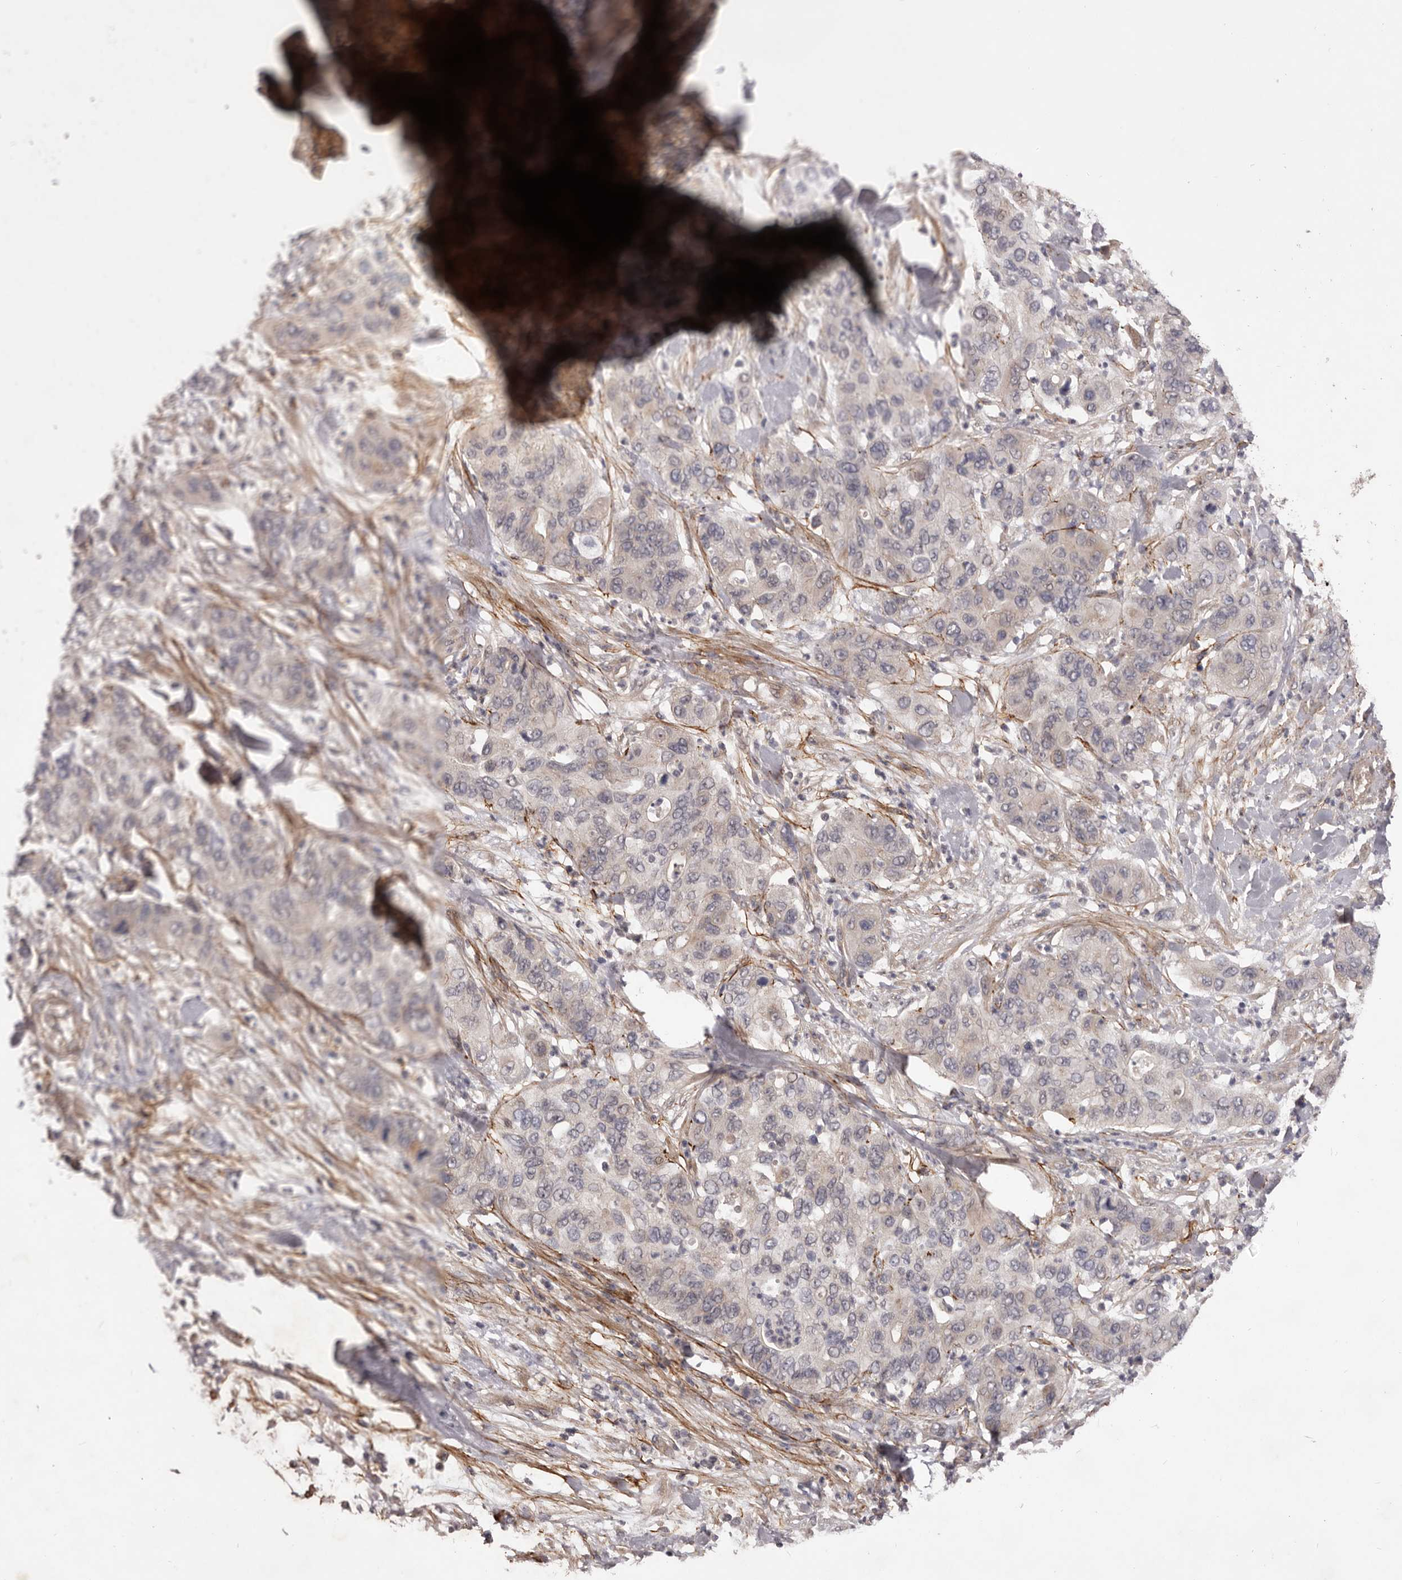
{"staining": {"intensity": "negative", "quantity": "none", "location": "none"}, "tissue": "pancreatic cancer", "cell_type": "Tumor cells", "image_type": "cancer", "snomed": [{"axis": "morphology", "description": "Adenocarcinoma, NOS"}, {"axis": "topography", "description": "Pancreas"}], "caption": "A photomicrograph of pancreatic adenocarcinoma stained for a protein exhibits no brown staining in tumor cells.", "gene": "HBS1L", "patient": {"sex": "female", "age": 71}}